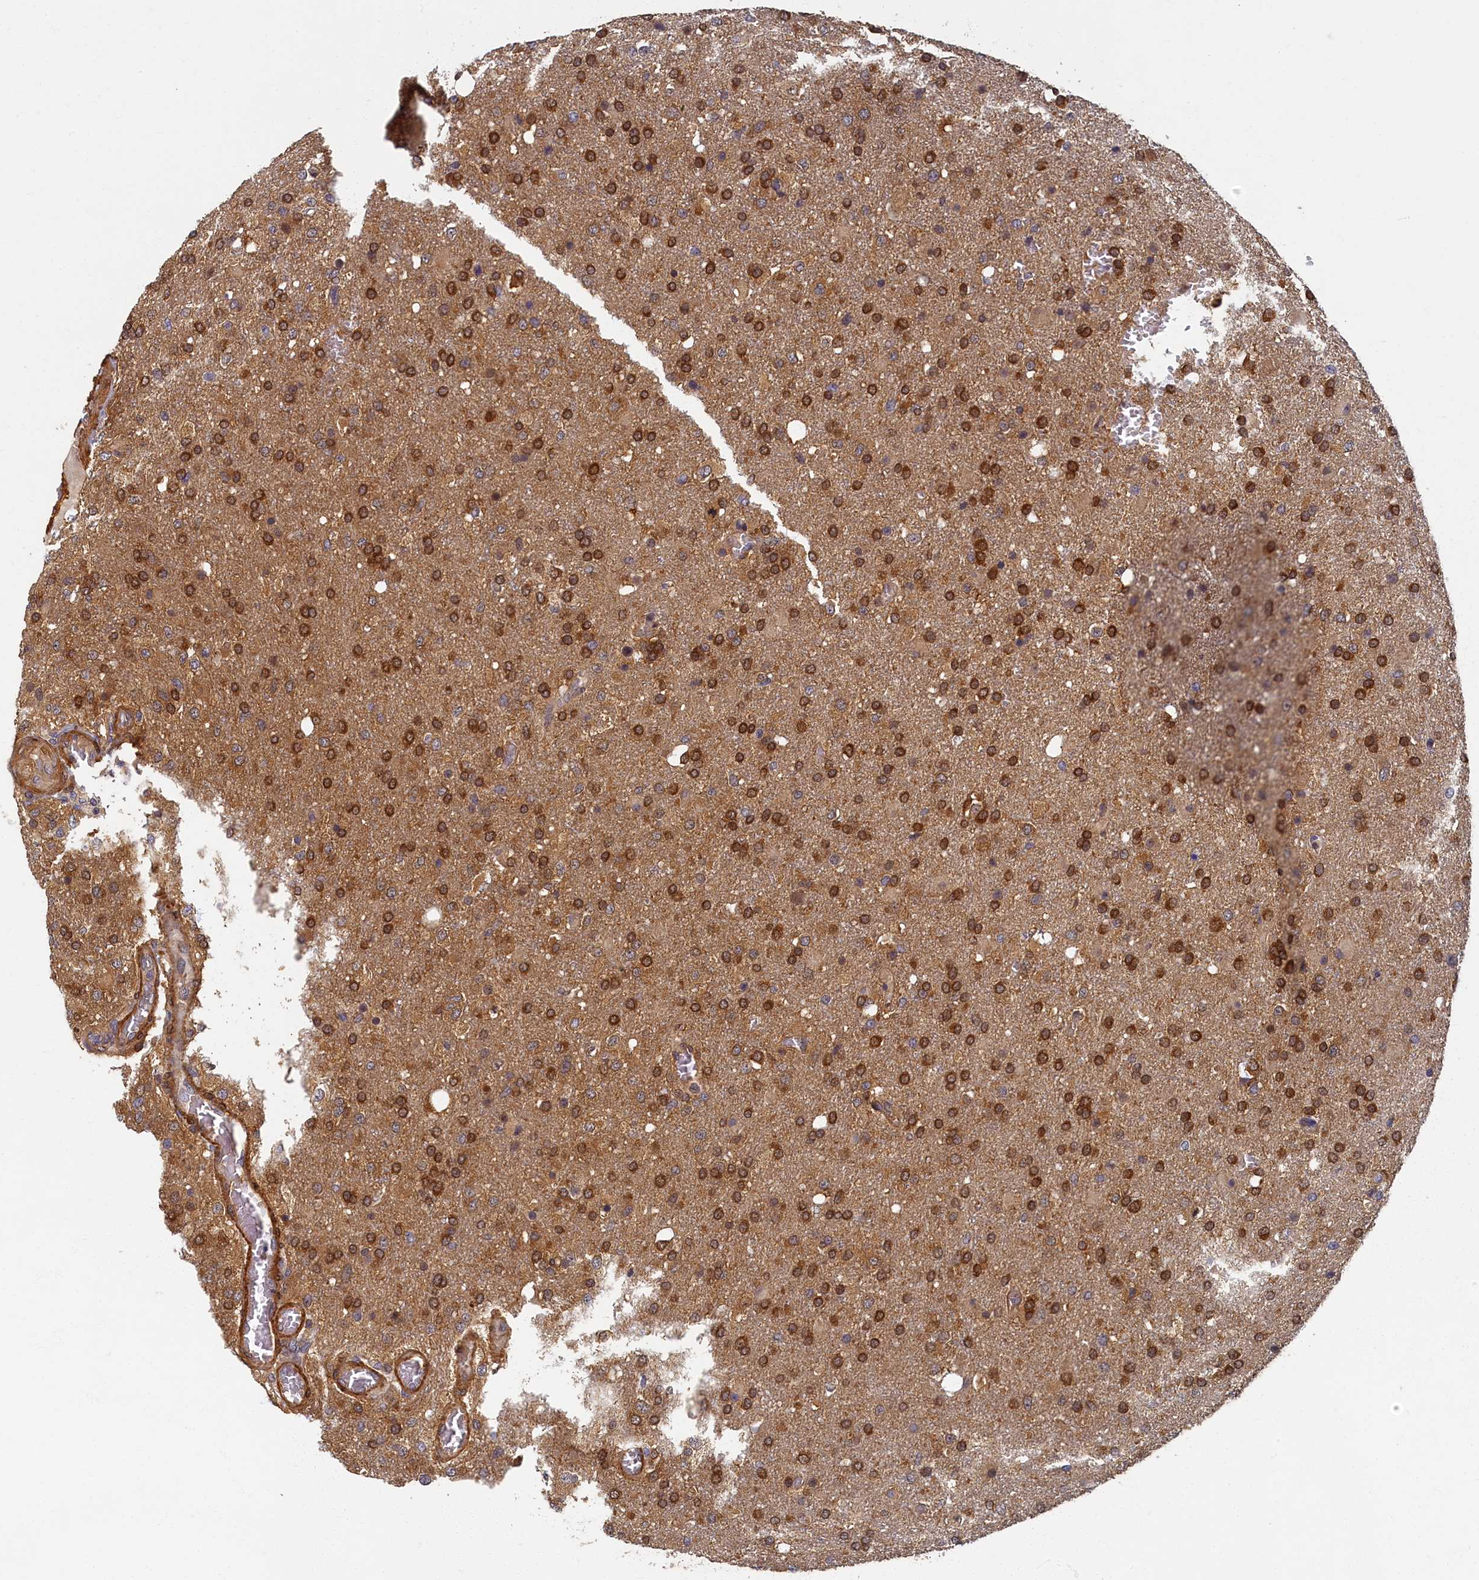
{"staining": {"intensity": "strong", "quantity": ">75%", "location": "cytoplasmic/membranous"}, "tissue": "glioma", "cell_type": "Tumor cells", "image_type": "cancer", "snomed": [{"axis": "morphology", "description": "Glioma, malignant, High grade"}, {"axis": "topography", "description": "Brain"}], "caption": "Glioma stained for a protein (brown) displays strong cytoplasmic/membranous positive staining in approximately >75% of tumor cells.", "gene": "TBCB", "patient": {"sex": "female", "age": 74}}